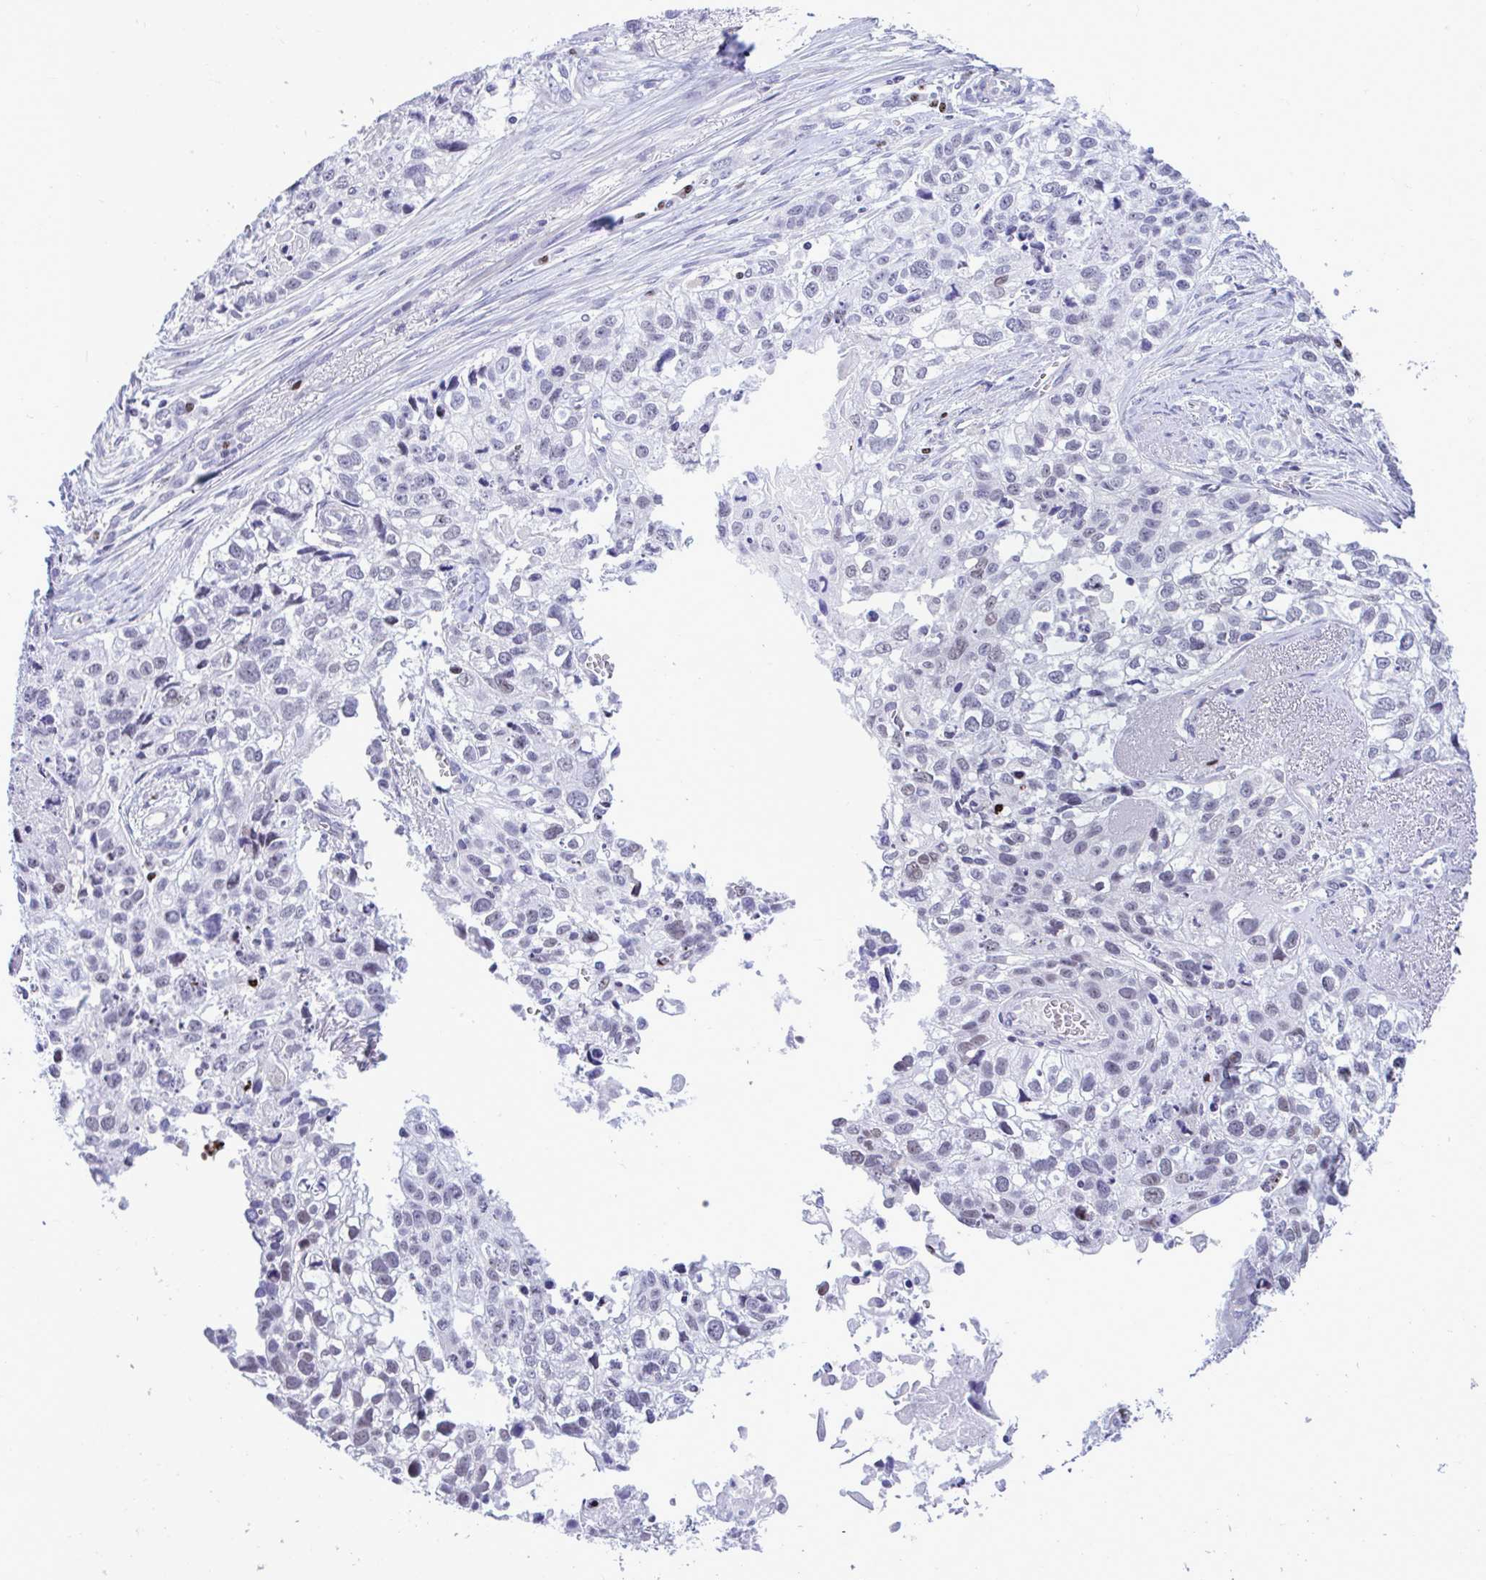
{"staining": {"intensity": "negative", "quantity": "none", "location": "none"}, "tissue": "lung cancer", "cell_type": "Tumor cells", "image_type": "cancer", "snomed": [{"axis": "morphology", "description": "Squamous cell carcinoma, NOS"}, {"axis": "topography", "description": "Lung"}], "caption": "An immunohistochemistry (IHC) photomicrograph of squamous cell carcinoma (lung) is shown. There is no staining in tumor cells of squamous cell carcinoma (lung). (DAB (3,3'-diaminobenzidine) IHC, high magnification).", "gene": "SLC25A51", "patient": {"sex": "male", "age": 74}}